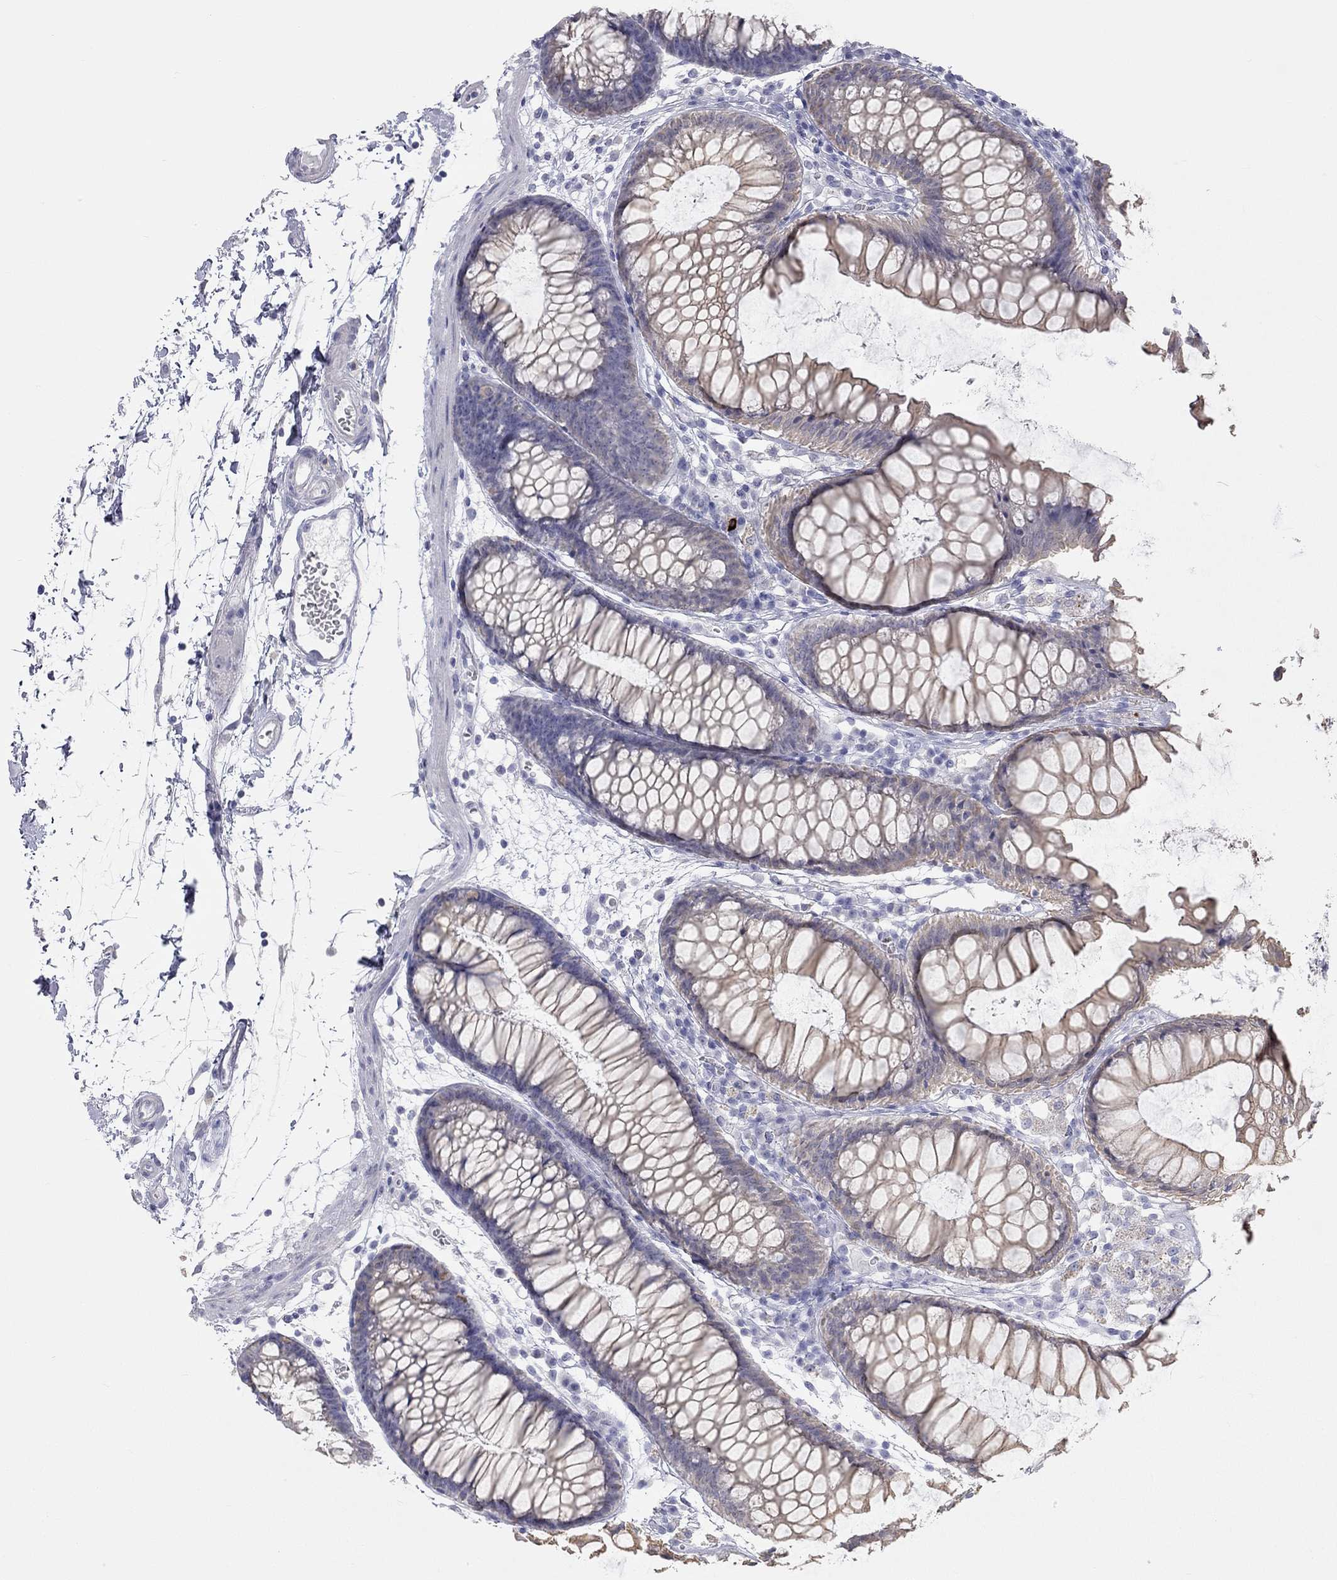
{"staining": {"intensity": "negative", "quantity": "none", "location": "none"}, "tissue": "colon", "cell_type": "Endothelial cells", "image_type": "normal", "snomed": [{"axis": "morphology", "description": "Normal tissue, NOS"}, {"axis": "morphology", "description": "Adenocarcinoma, NOS"}, {"axis": "topography", "description": "Colon"}], "caption": "High power microscopy image of an IHC photomicrograph of benign colon, revealing no significant staining in endothelial cells.", "gene": "AK8", "patient": {"sex": "male", "age": 65}}